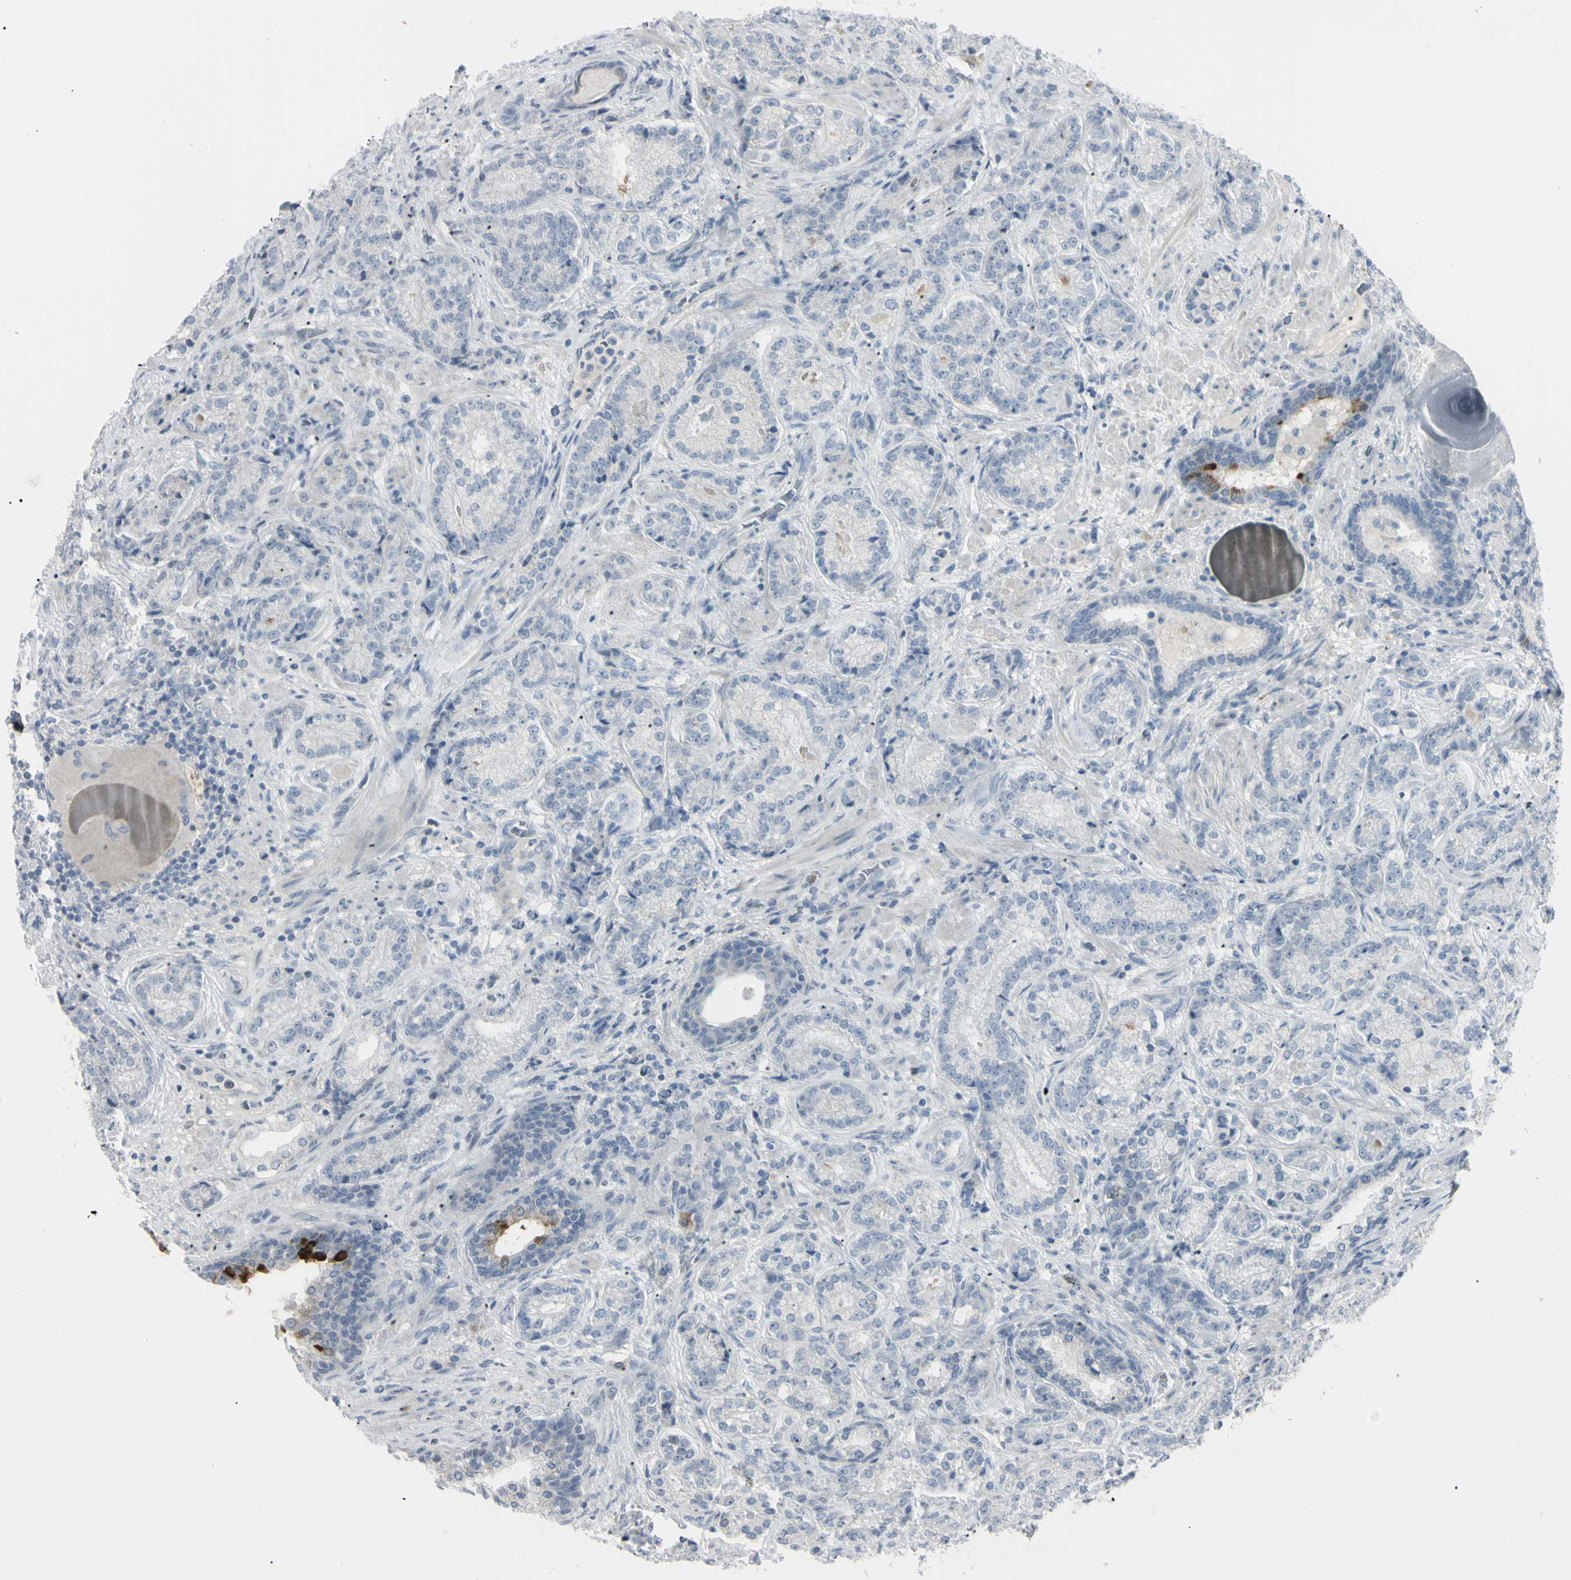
{"staining": {"intensity": "negative", "quantity": "none", "location": "none"}, "tissue": "prostate cancer", "cell_type": "Tumor cells", "image_type": "cancer", "snomed": [{"axis": "morphology", "description": "Adenocarcinoma, High grade"}, {"axis": "topography", "description": "Prostate"}], "caption": "An image of prostate high-grade adenocarcinoma stained for a protein shows no brown staining in tumor cells.", "gene": "PIP", "patient": {"sex": "male", "age": 61}}